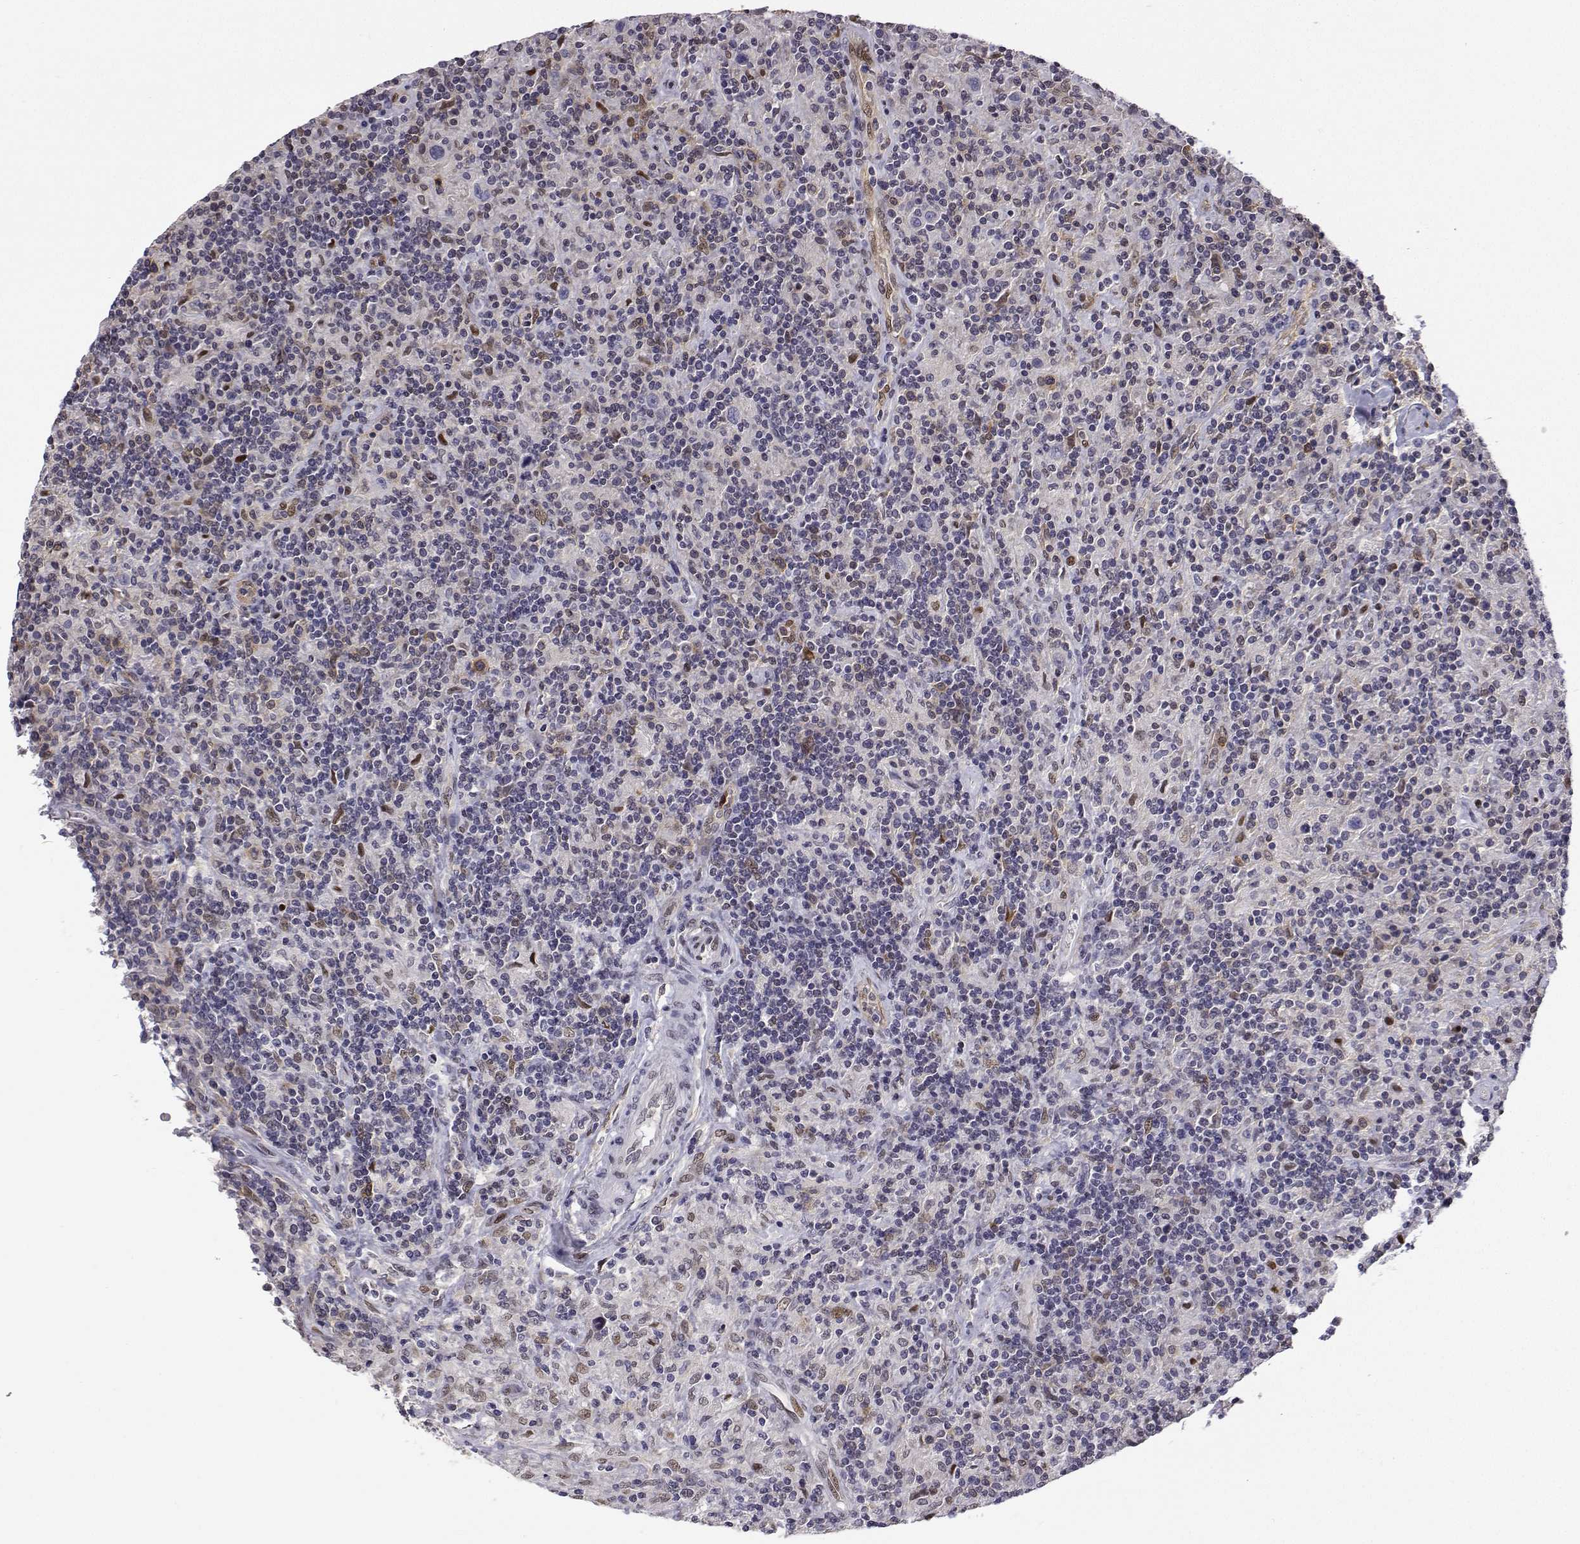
{"staining": {"intensity": "negative", "quantity": "none", "location": "none"}, "tissue": "lymphoma", "cell_type": "Tumor cells", "image_type": "cancer", "snomed": [{"axis": "morphology", "description": "Hodgkin's disease, NOS"}, {"axis": "topography", "description": "Lymph node"}], "caption": "Immunohistochemistry of lymphoma displays no expression in tumor cells.", "gene": "PHGDH", "patient": {"sex": "male", "age": 70}}